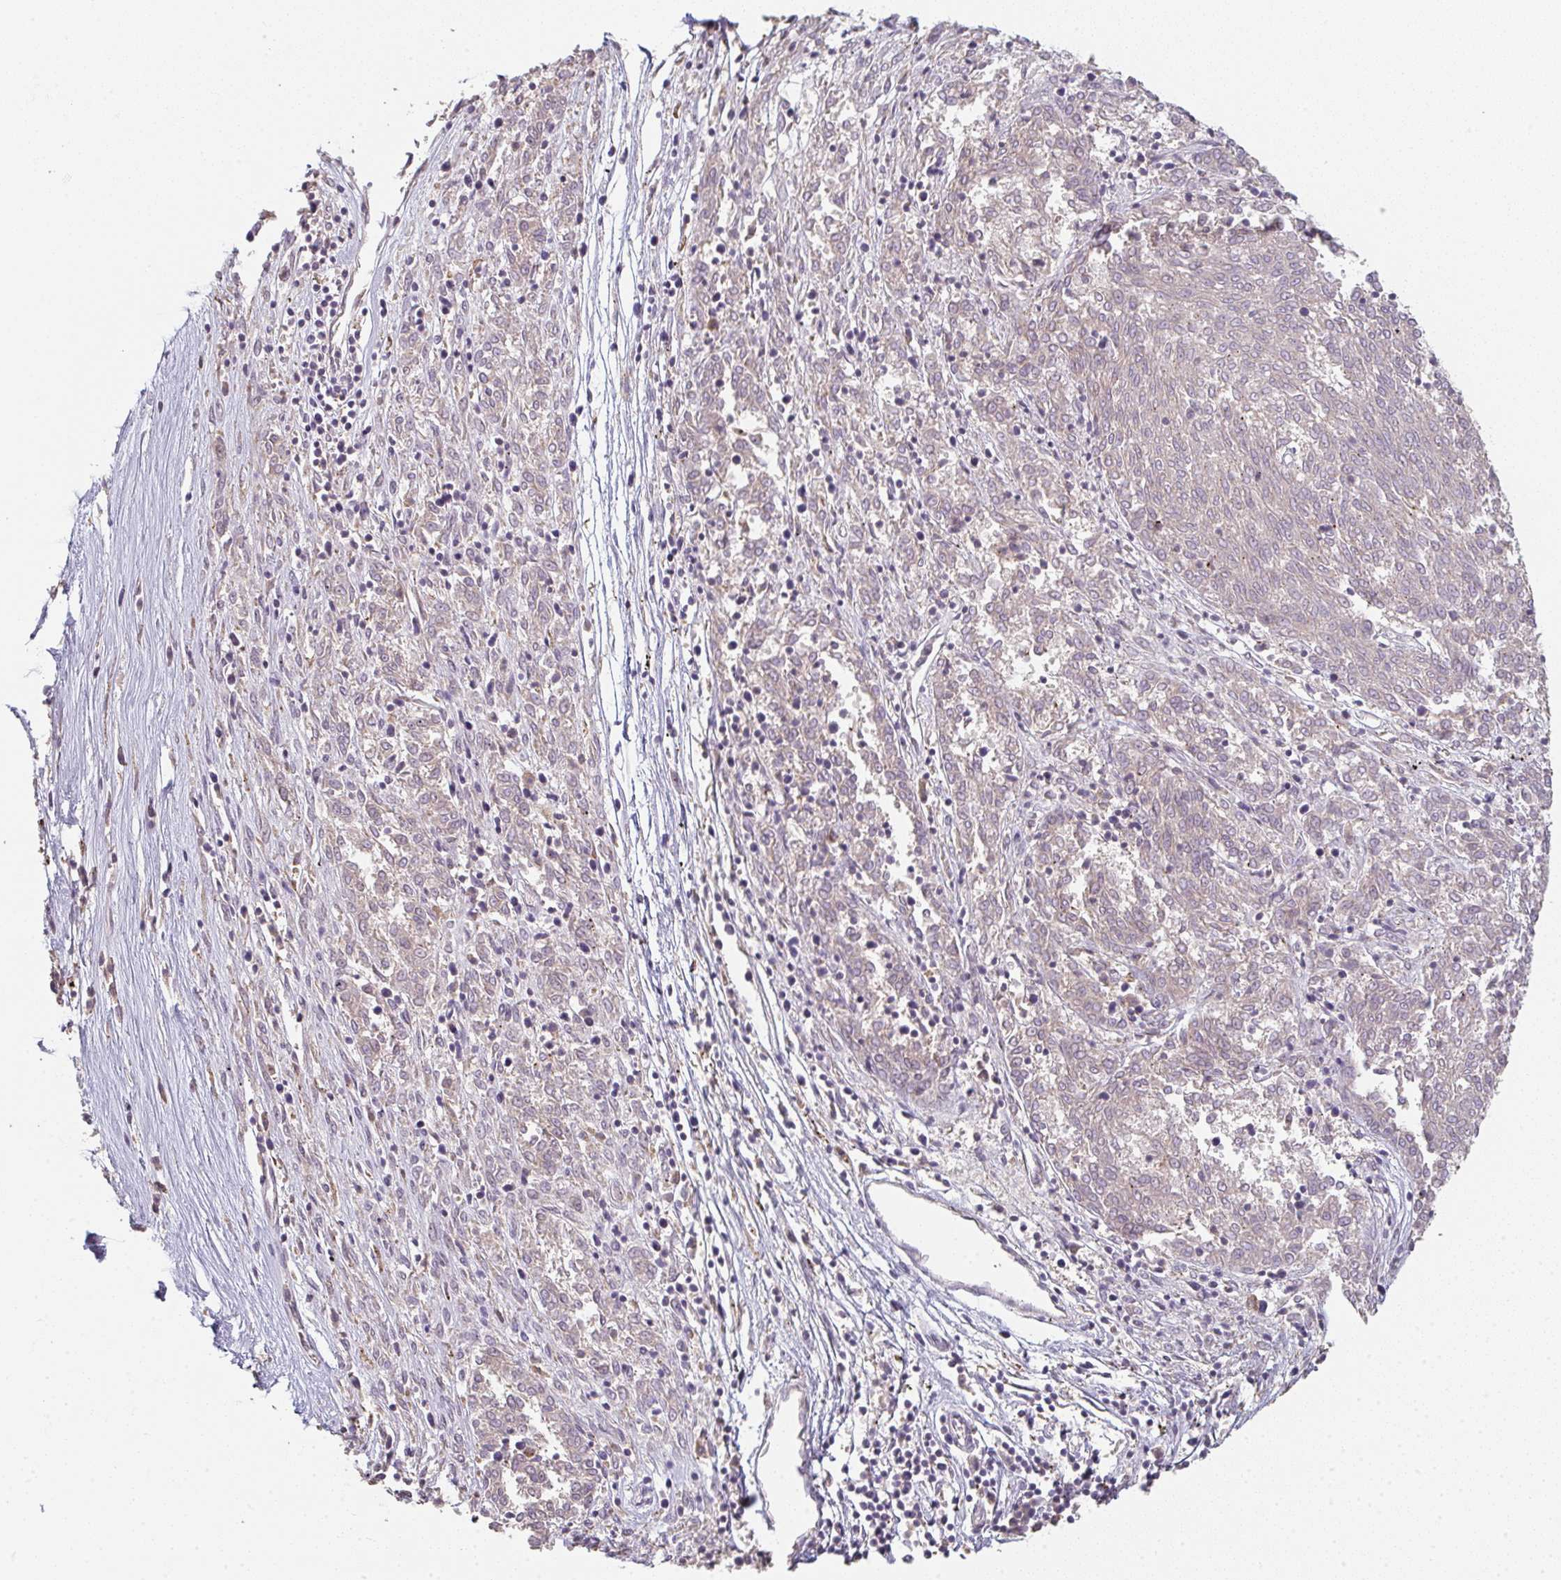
{"staining": {"intensity": "negative", "quantity": "none", "location": "none"}, "tissue": "melanoma", "cell_type": "Tumor cells", "image_type": "cancer", "snomed": [{"axis": "morphology", "description": "Malignant melanoma, NOS"}, {"axis": "topography", "description": "Skin"}], "caption": "Melanoma stained for a protein using immunohistochemistry shows no staining tumor cells.", "gene": "TMEM237", "patient": {"sex": "female", "age": 72}}